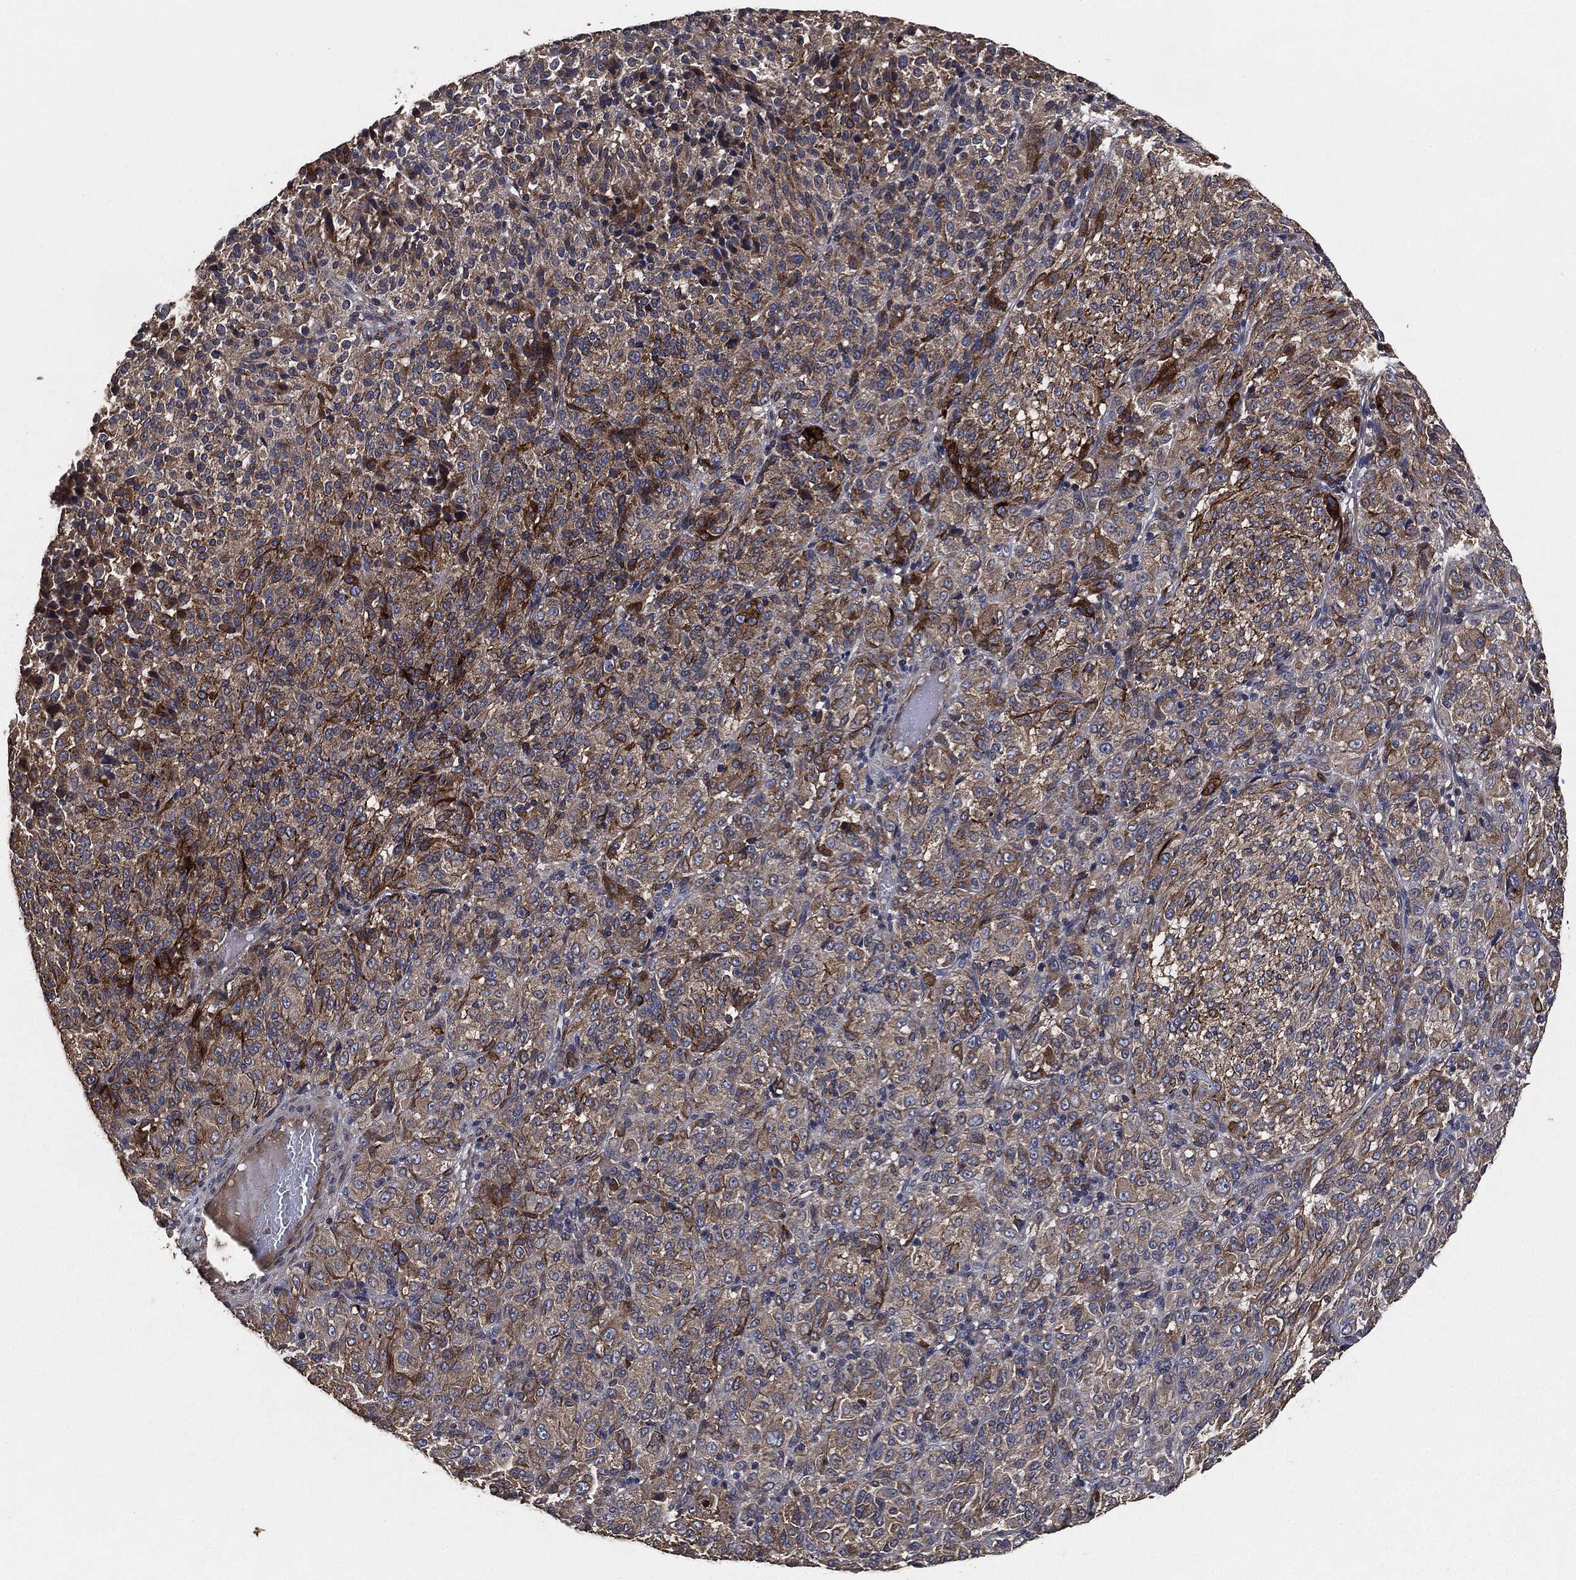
{"staining": {"intensity": "strong", "quantity": "<25%", "location": "cytoplasmic/membranous"}, "tissue": "melanoma", "cell_type": "Tumor cells", "image_type": "cancer", "snomed": [{"axis": "morphology", "description": "Malignant melanoma, Metastatic site"}, {"axis": "topography", "description": "Brain"}], "caption": "An image showing strong cytoplasmic/membranous staining in approximately <25% of tumor cells in melanoma, as visualized by brown immunohistochemical staining.", "gene": "STK3", "patient": {"sex": "female", "age": 56}}